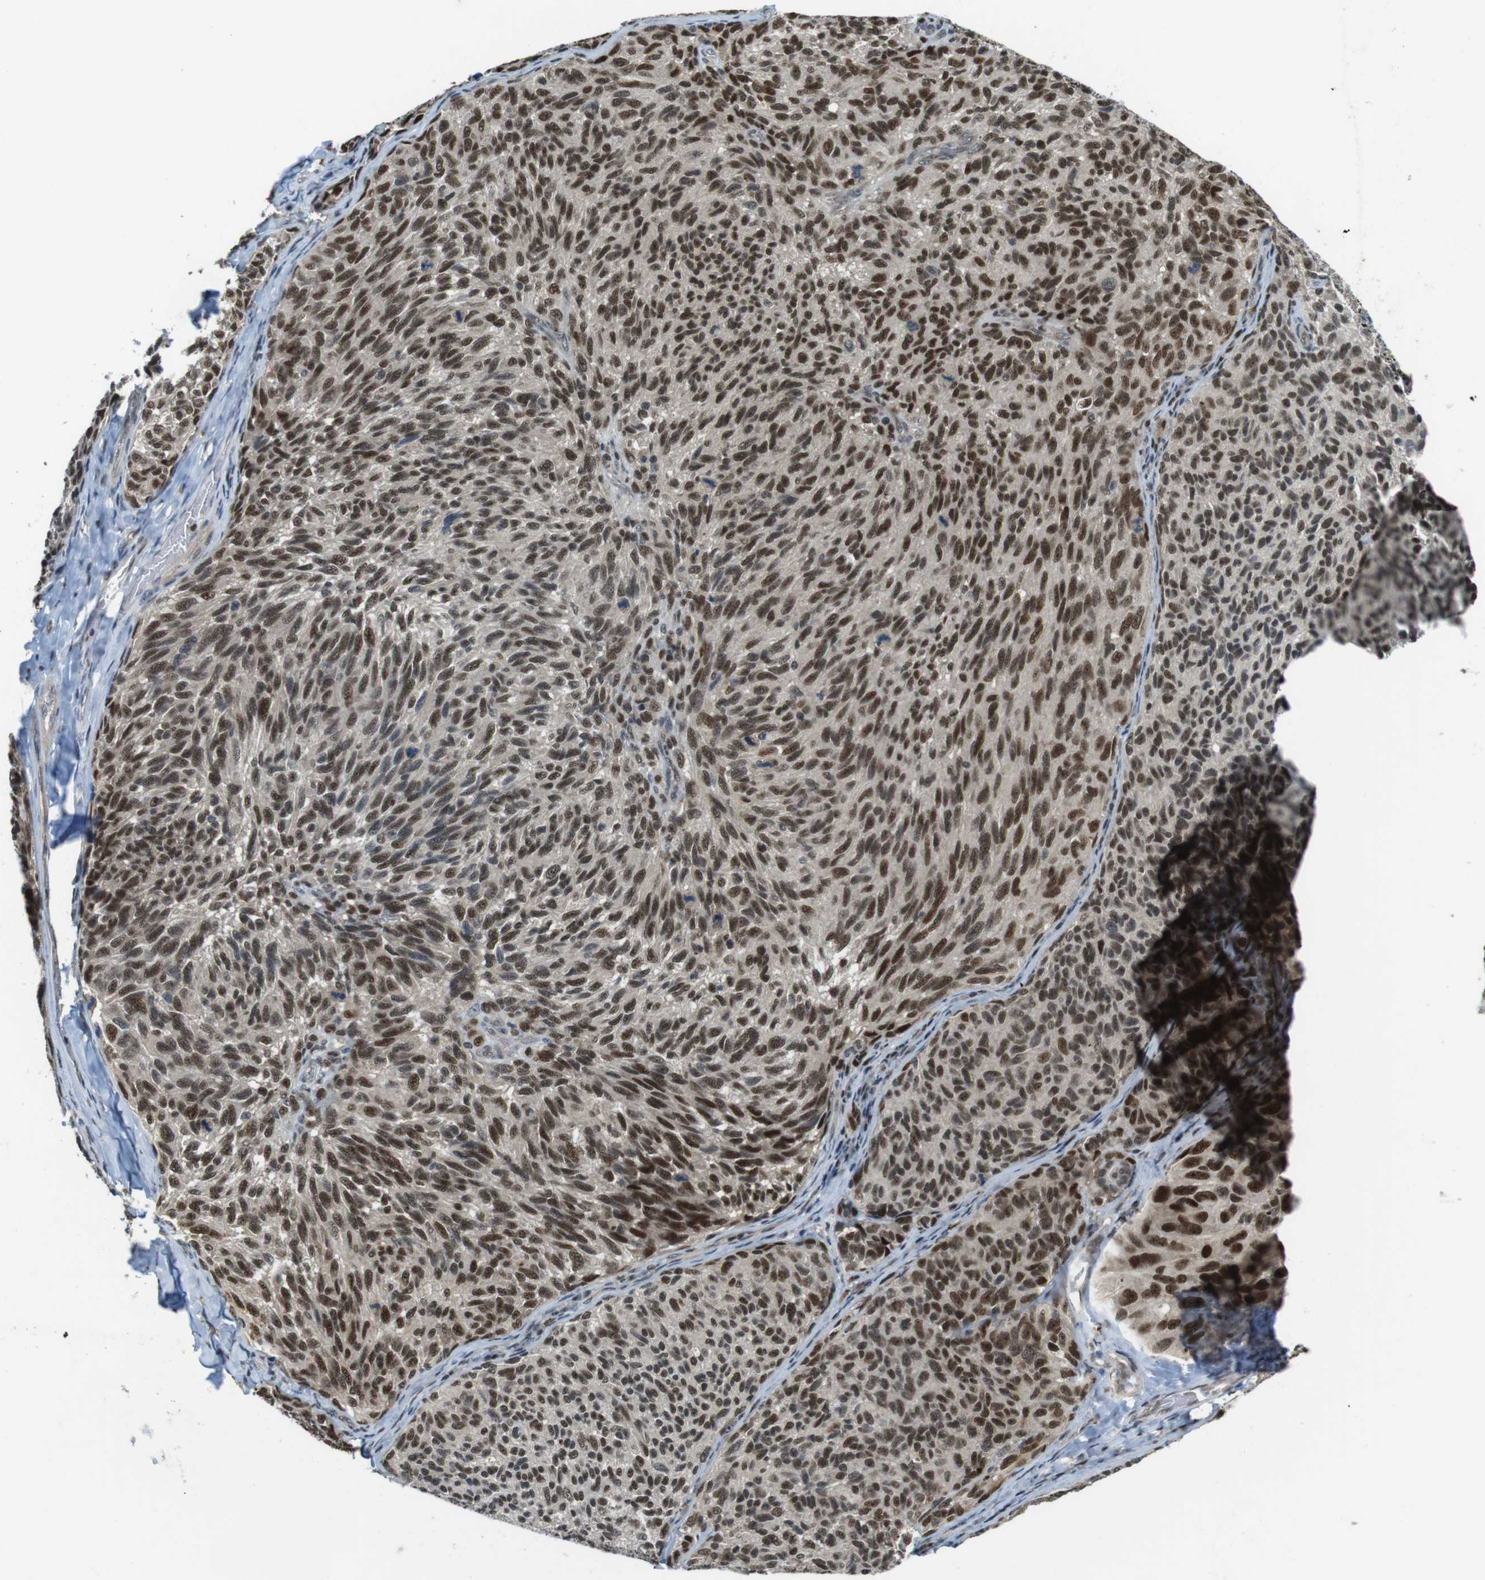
{"staining": {"intensity": "strong", "quantity": ">75%", "location": "nuclear"}, "tissue": "melanoma", "cell_type": "Tumor cells", "image_type": "cancer", "snomed": [{"axis": "morphology", "description": "Malignant melanoma, NOS"}, {"axis": "topography", "description": "Skin"}], "caption": "Immunohistochemical staining of malignant melanoma demonstrates high levels of strong nuclear protein expression in approximately >75% of tumor cells. (IHC, brightfield microscopy, high magnification).", "gene": "MAPKAPK5", "patient": {"sex": "female", "age": 73}}